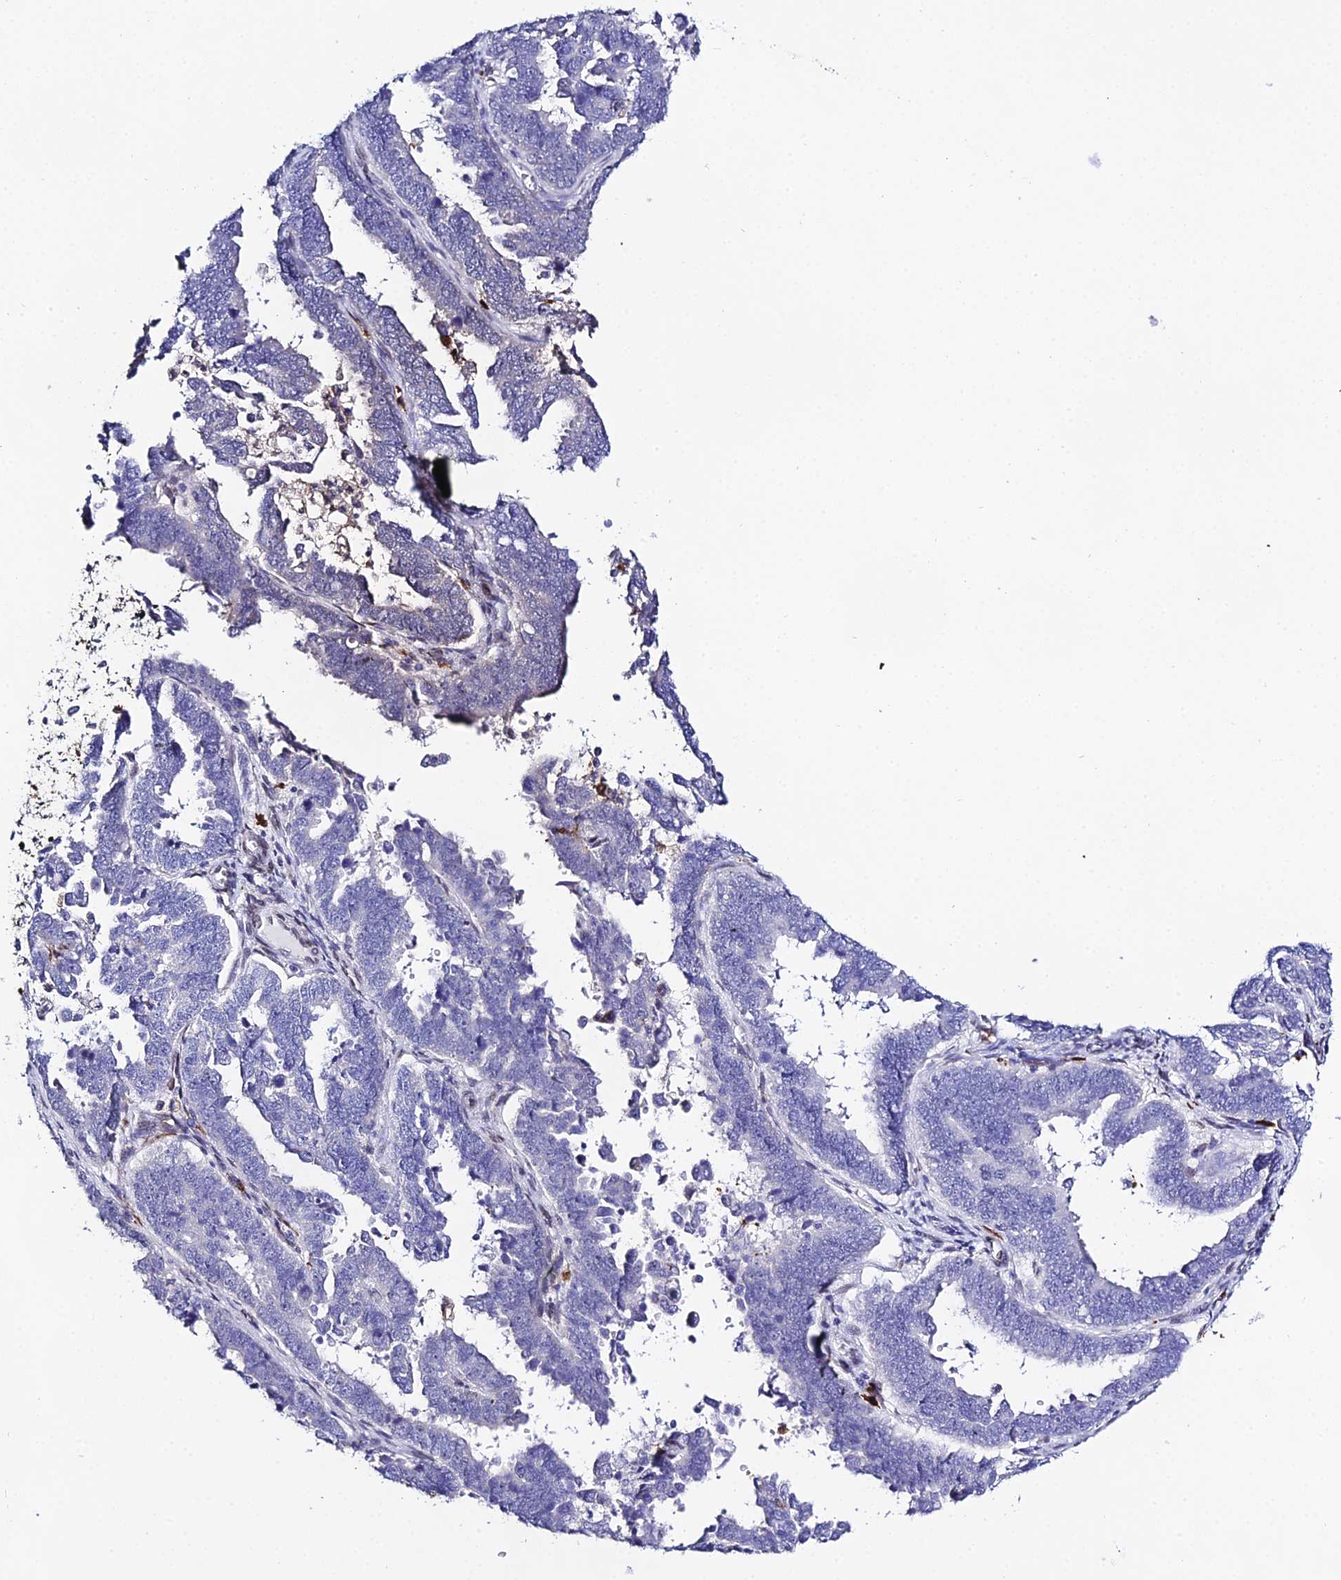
{"staining": {"intensity": "negative", "quantity": "none", "location": "none"}, "tissue": "endometrial cancer", "cell_type": "Tumor cells", "image_type": "cancer", "snomed": [{"axis": "morphology", "description": "Adenocarcinoma, NOS"}, {"axis": "topography", "description": "Endometrium"}], "caption": "This is an IHC micrograph of human endometrial adenocarcinoma. There is no expression in tumor cells.", "gene": "MCM10", "patient": {"sex": "female", "age": 75}}